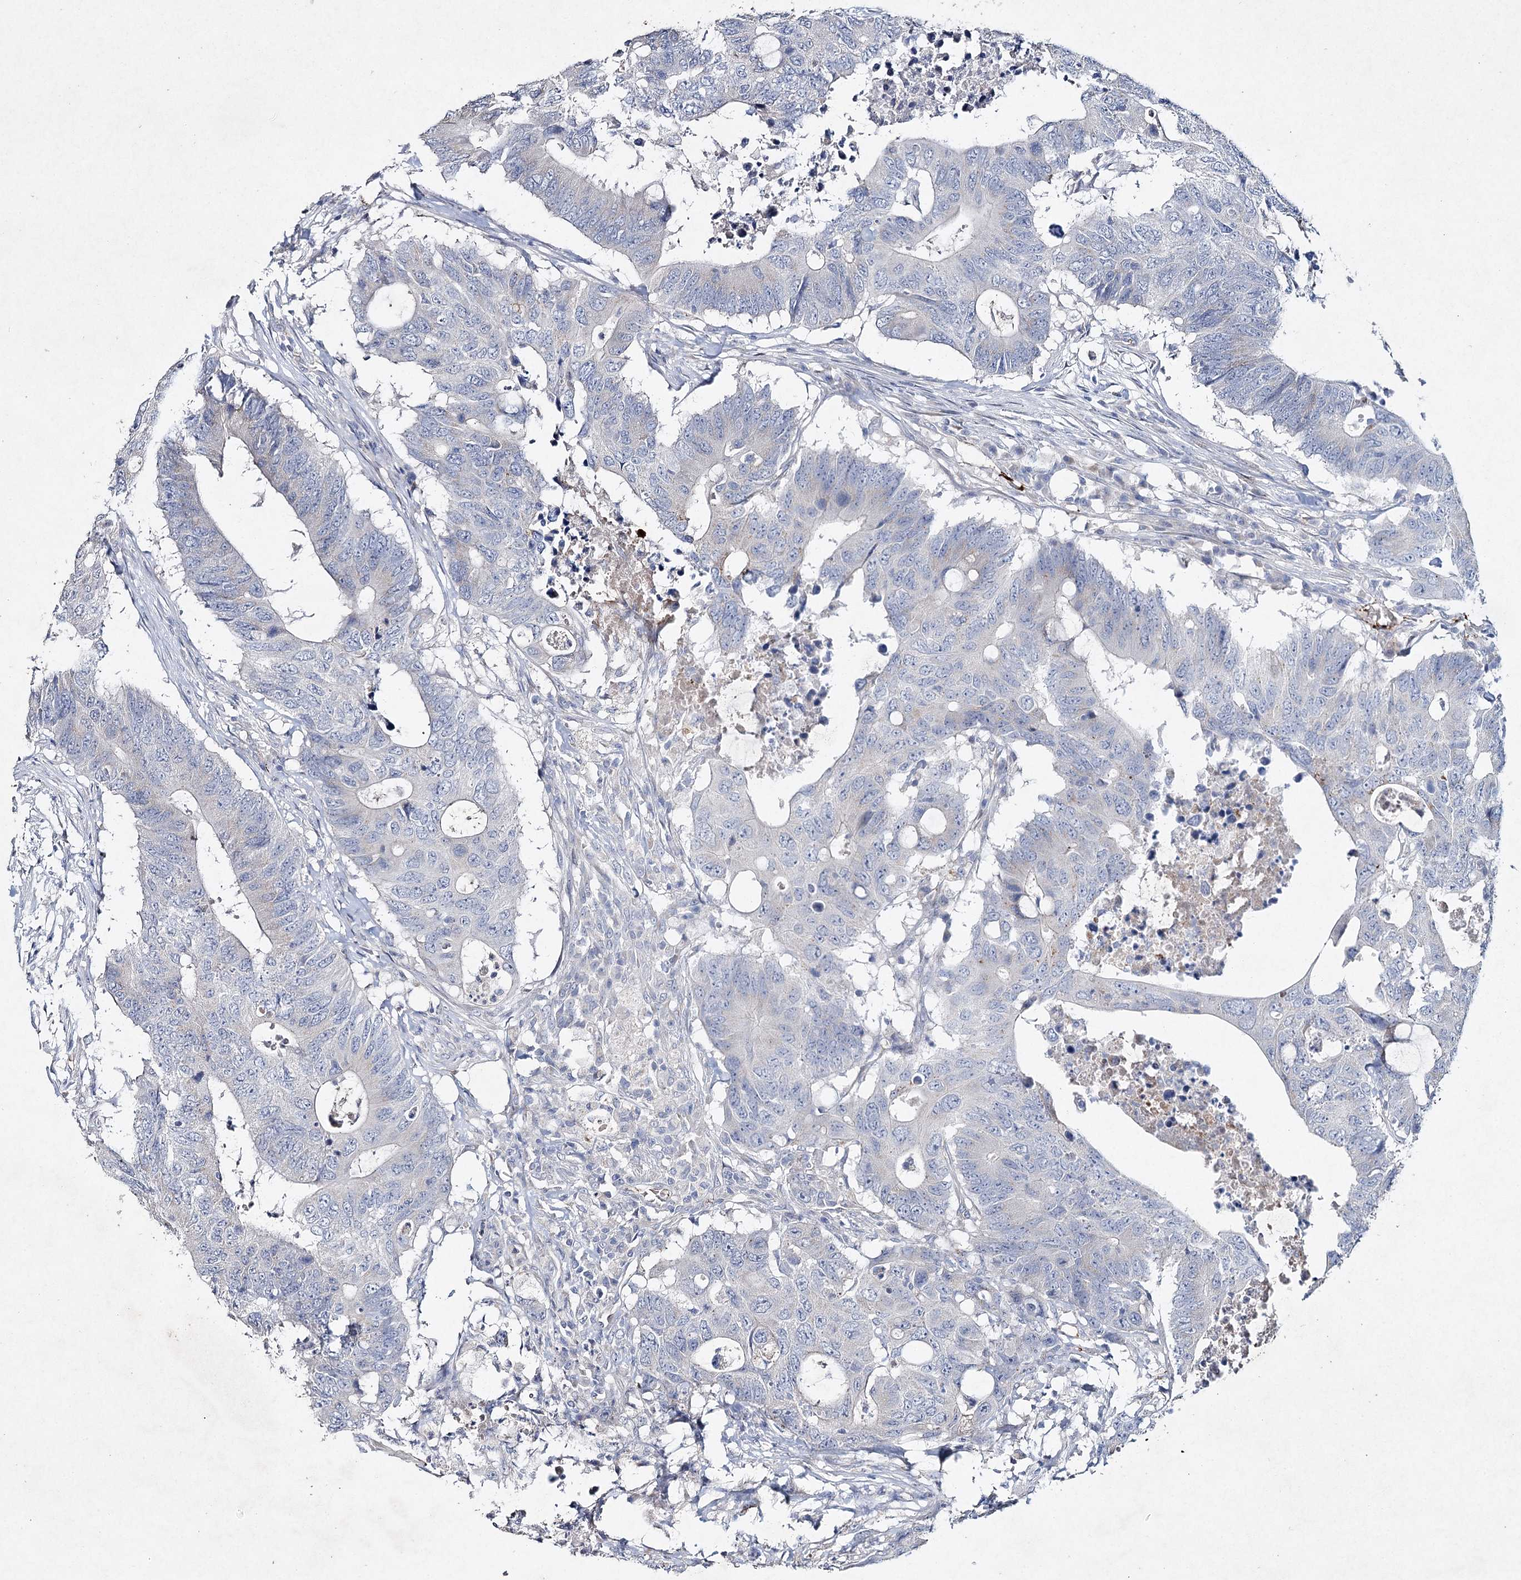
{"staining": {"intensity": "negative", "quantity": "none", "location": "none"}, "tissue": "colorectal cancer", "cell_type": "Tumor cells", "image_type": "cancer", "snomed": [{"axis": "morphology", "description": "Adenocarcinoma, NOS"}, {"axis": "topography", "description": "Colon"}], "caption": "Histopathology image shows no protein staining in tumor cells of adenocarcinoma (colorectal) tissue.", "gene": "RFX6", "patient": {"sex": "male", "age": 71}}